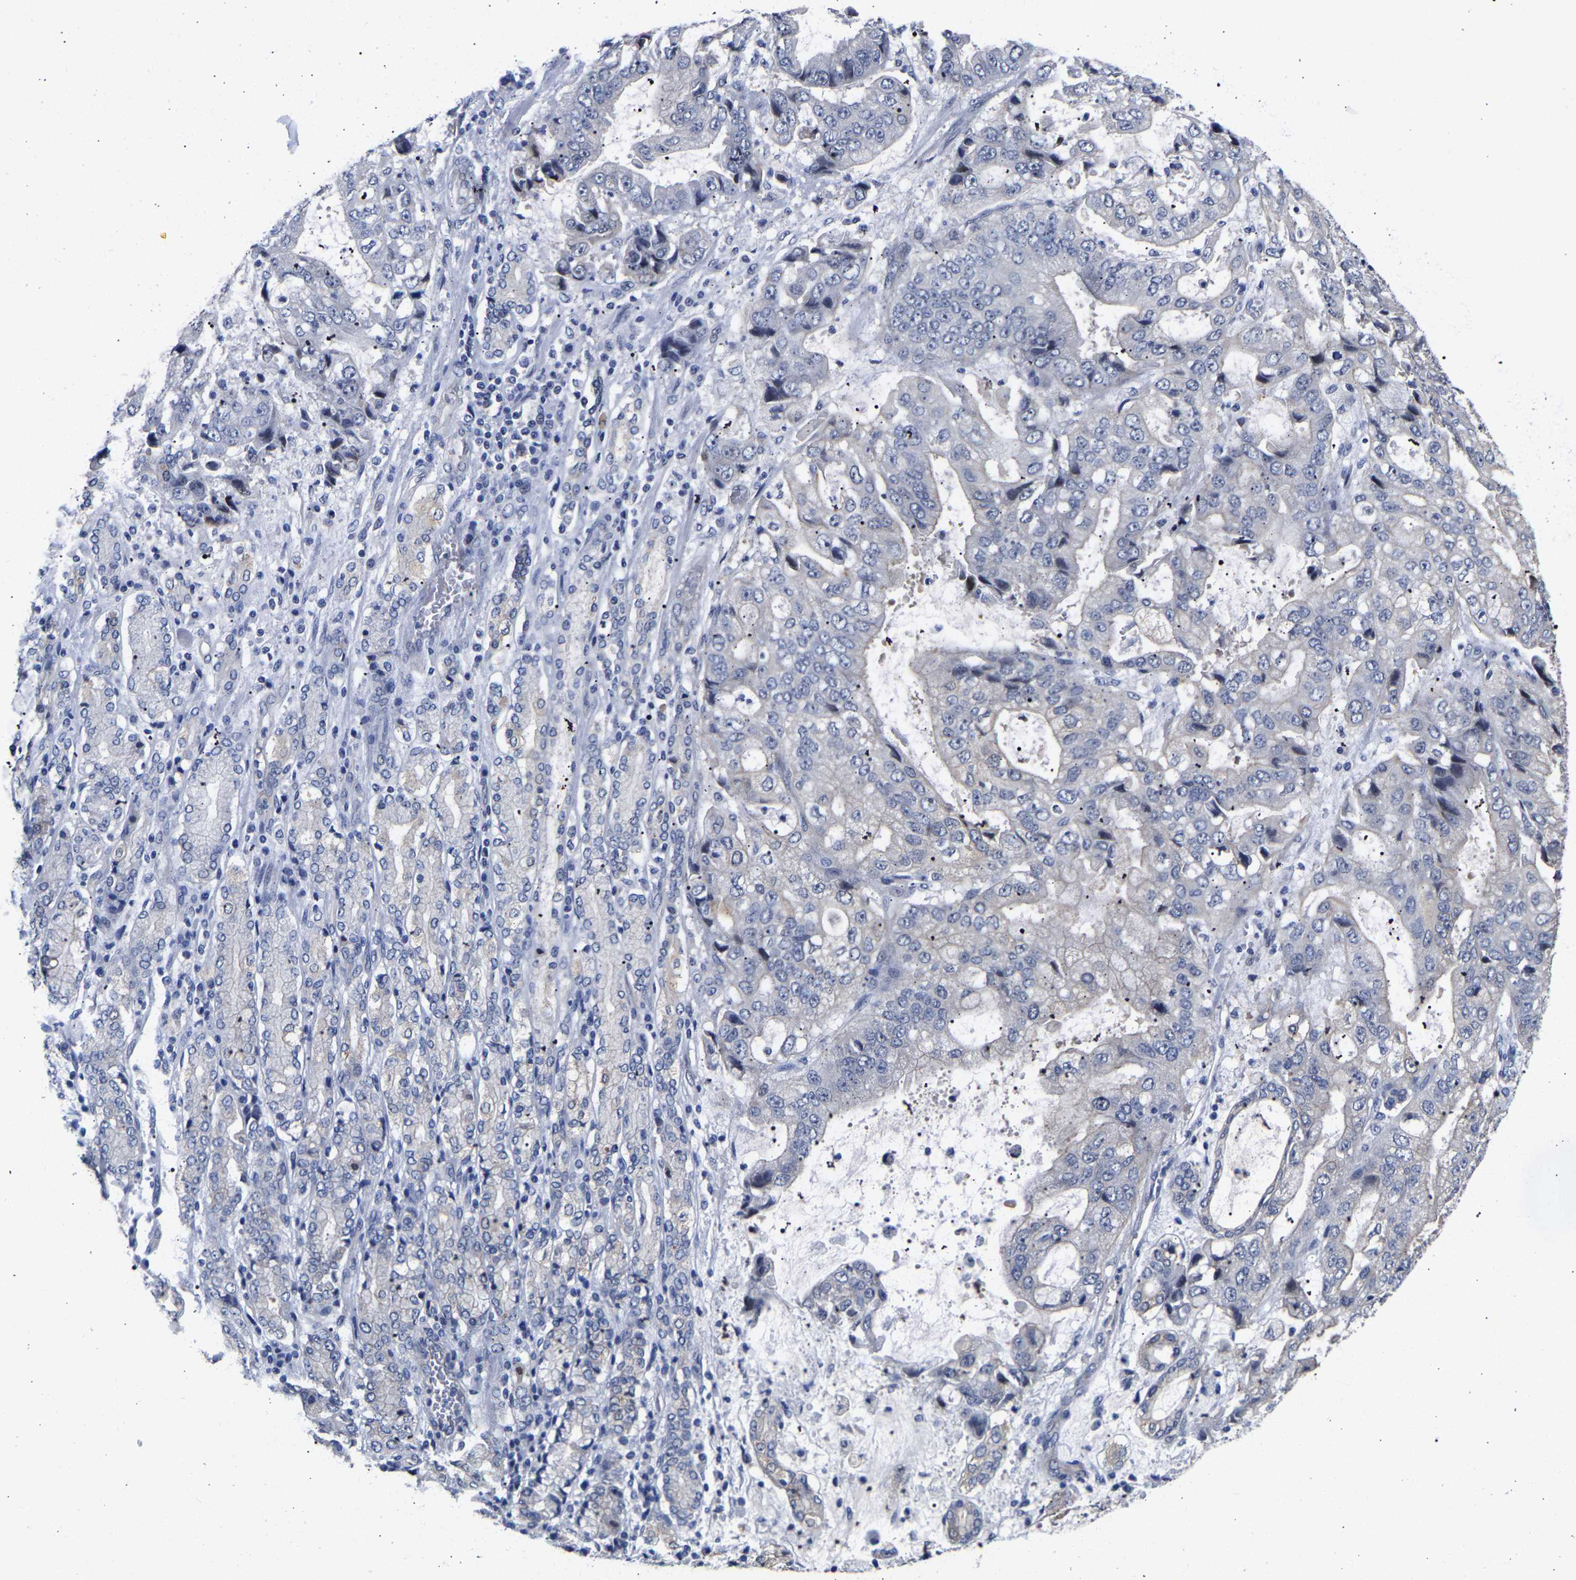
{"staining": {"intensity": "negative", "quantity": "none", "location": "none"}, "tissue": "stomach cancer", "cell_type": "Tumor cells", "image_type": "cancer", "snomed": [{"axis": "morphology", "description": "Normal tissue, NOS"}, {"axis": "morphology", "description": "Adenocarcinoma, NOS"}, {"axis": "topography", "description": "Stomach"}], "caption": "This is a photomicrograph of IHC staining of adenocarcinoma (stomach), which shows no expression in tumor cells.", "gene": "CCDC6", "patient": {"sex": "male", "age": 62}}